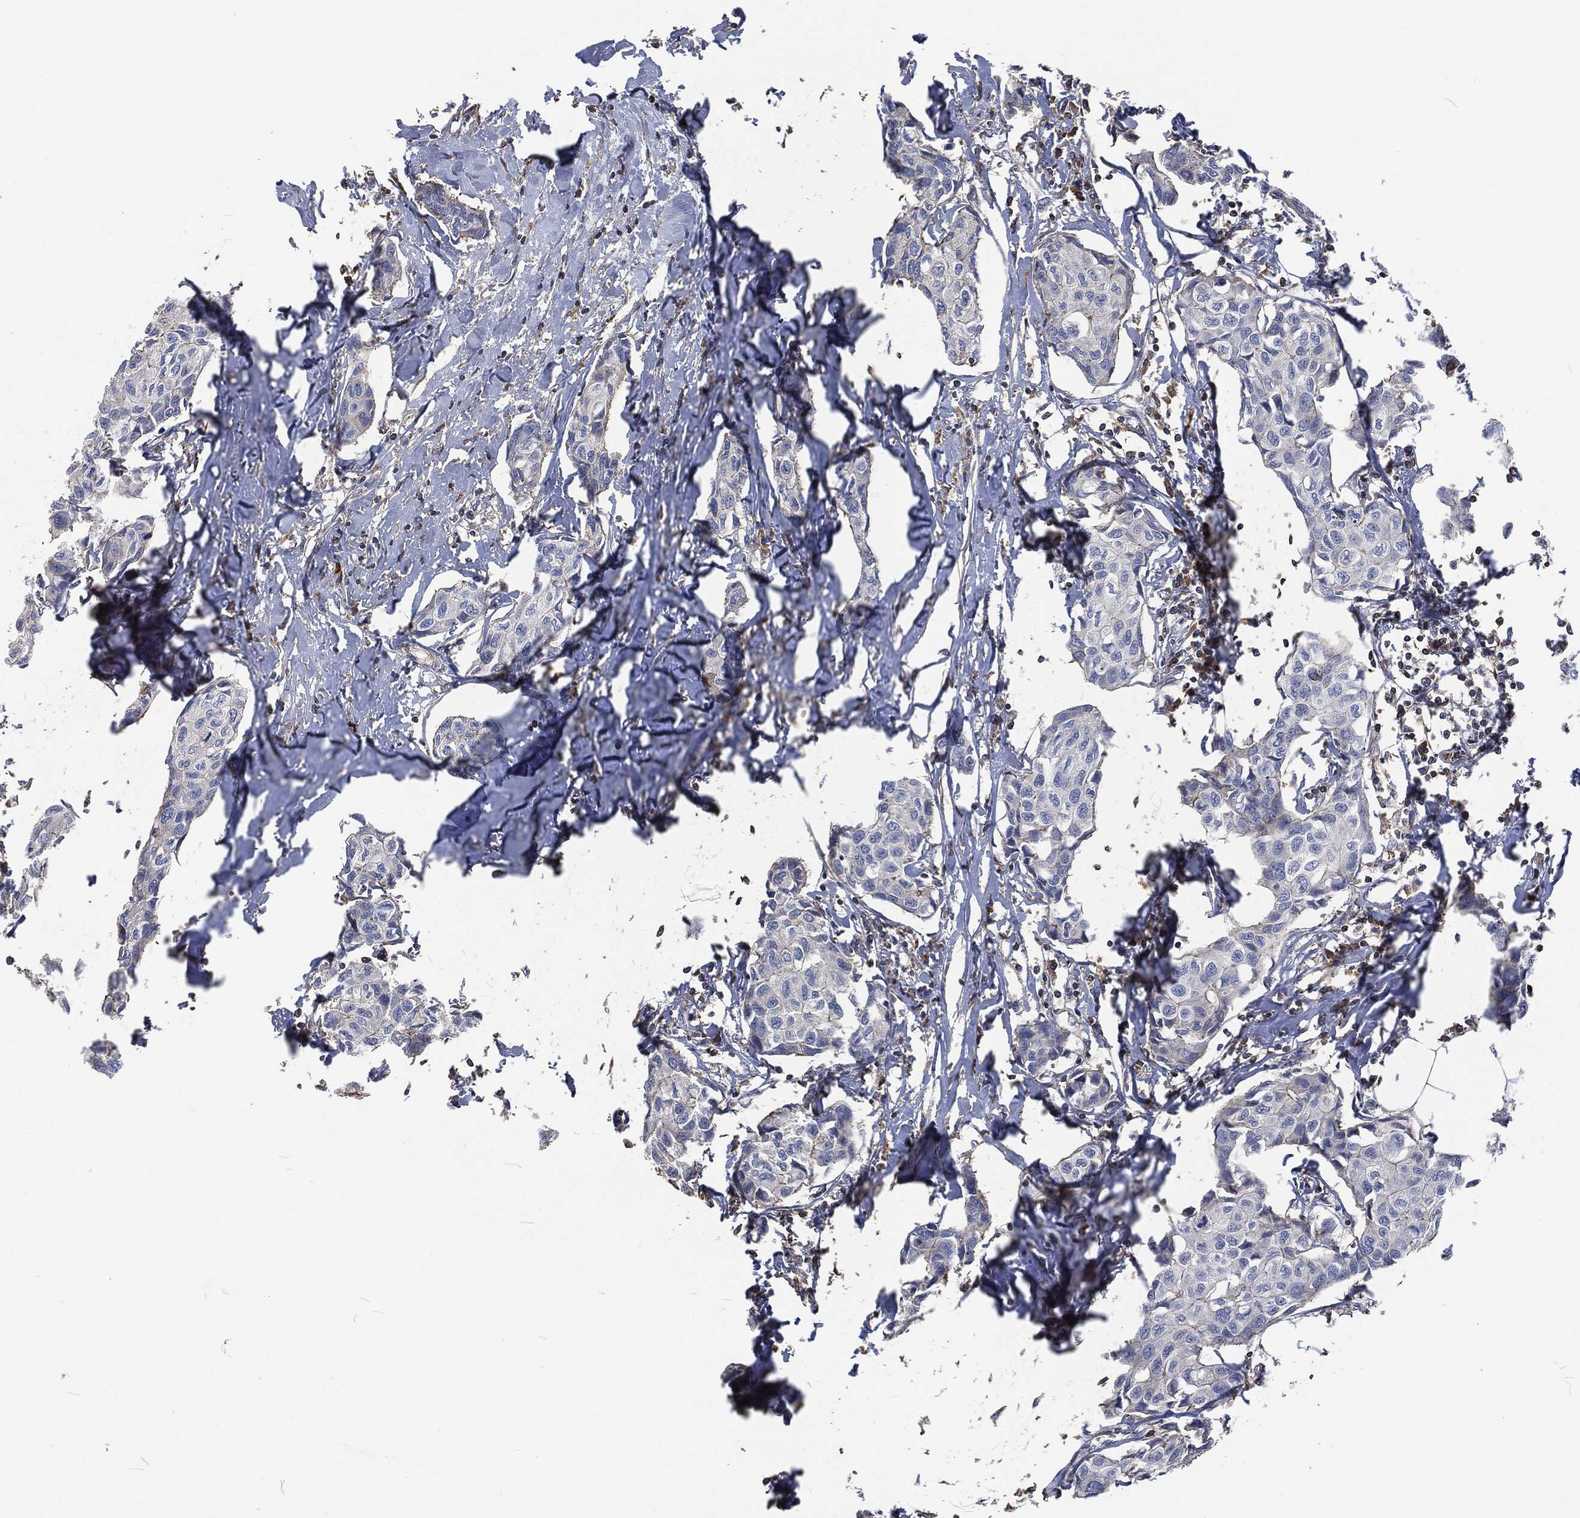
{"staining": {"intensity": "negative", "quantity": "none", "location": "none"}, "tissue": "breast cancer", "cell_type": "Tumor cells", "image_type": "cancer", "snomed": [{"axis": "morphology", "description": "Duct carcinoma"}, {"axis": "topography", "description": "Breast"}], "caption": "Immunohistochemical staining of breast infiltrating ductal carcinoma shows no significant positivity in tumor cells.", "gene": "LGALS9", "patient": {"sex": "female", "age": 80}}